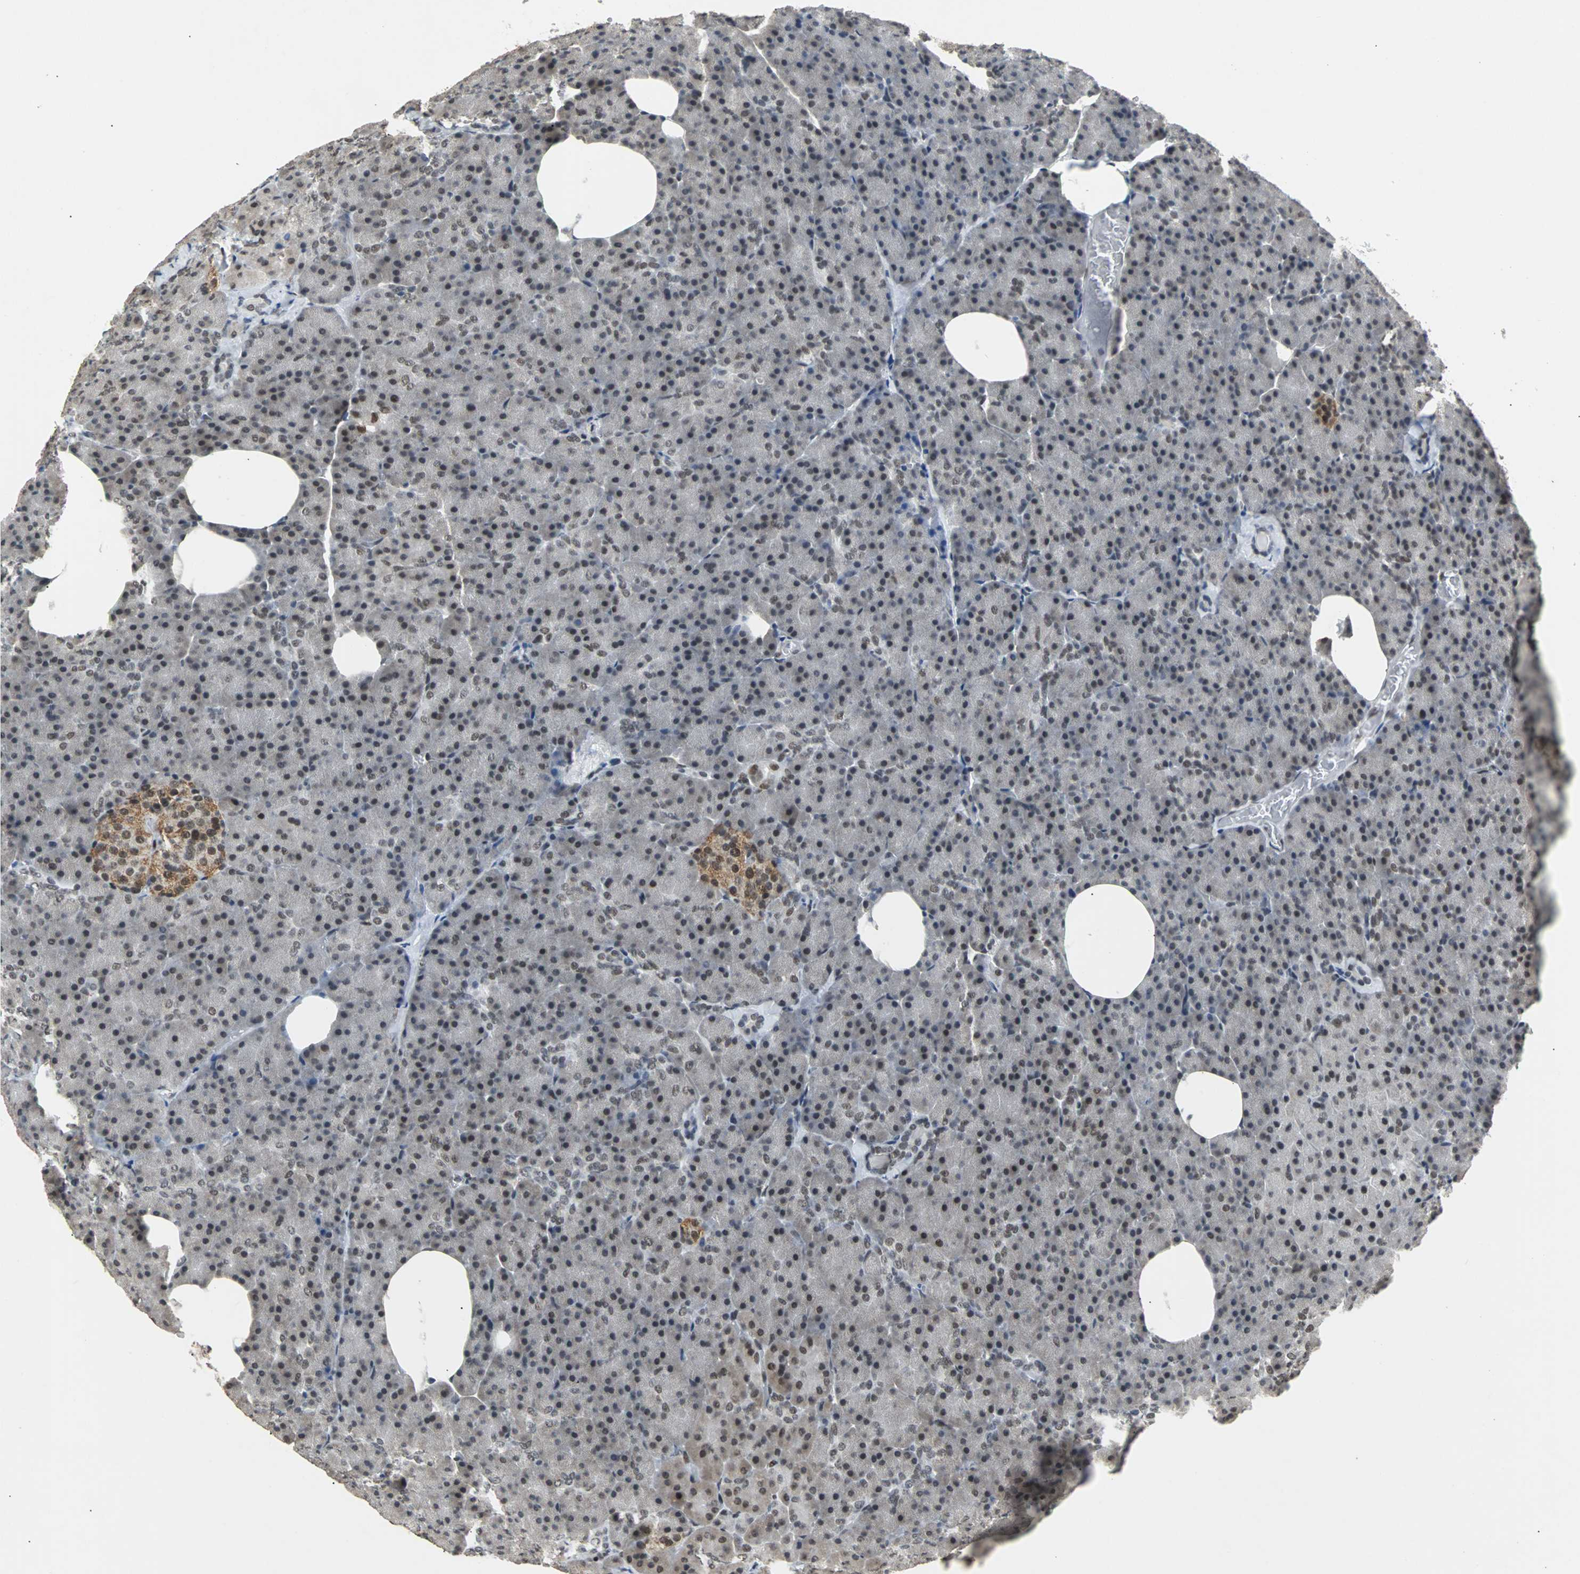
{"staining": {"intensity": "weak", "quantity": "25%-75%", "location": "nuclear"}, "tissue": "pancreas", "cell_type": "Exocrine glandular cells", "image_type": "normal", "snomed": [{"axis": "morphology", "description": "Normal tissue, NOS"}, {"axis": "topography", "description": "Pancreas"}], "caption": "Exocrine glandular cells show low levels of weak nuclear expression in about 25%-75% of cells in normal pancreas. (Stains: DAB (3,3'-diaminobenzidine) in brown, nuclei in blue, Microscopy: brightfield microscopy at high magnification).", "gene": "GATAD2A", "patient": {"sex": "female", "age": 35}}